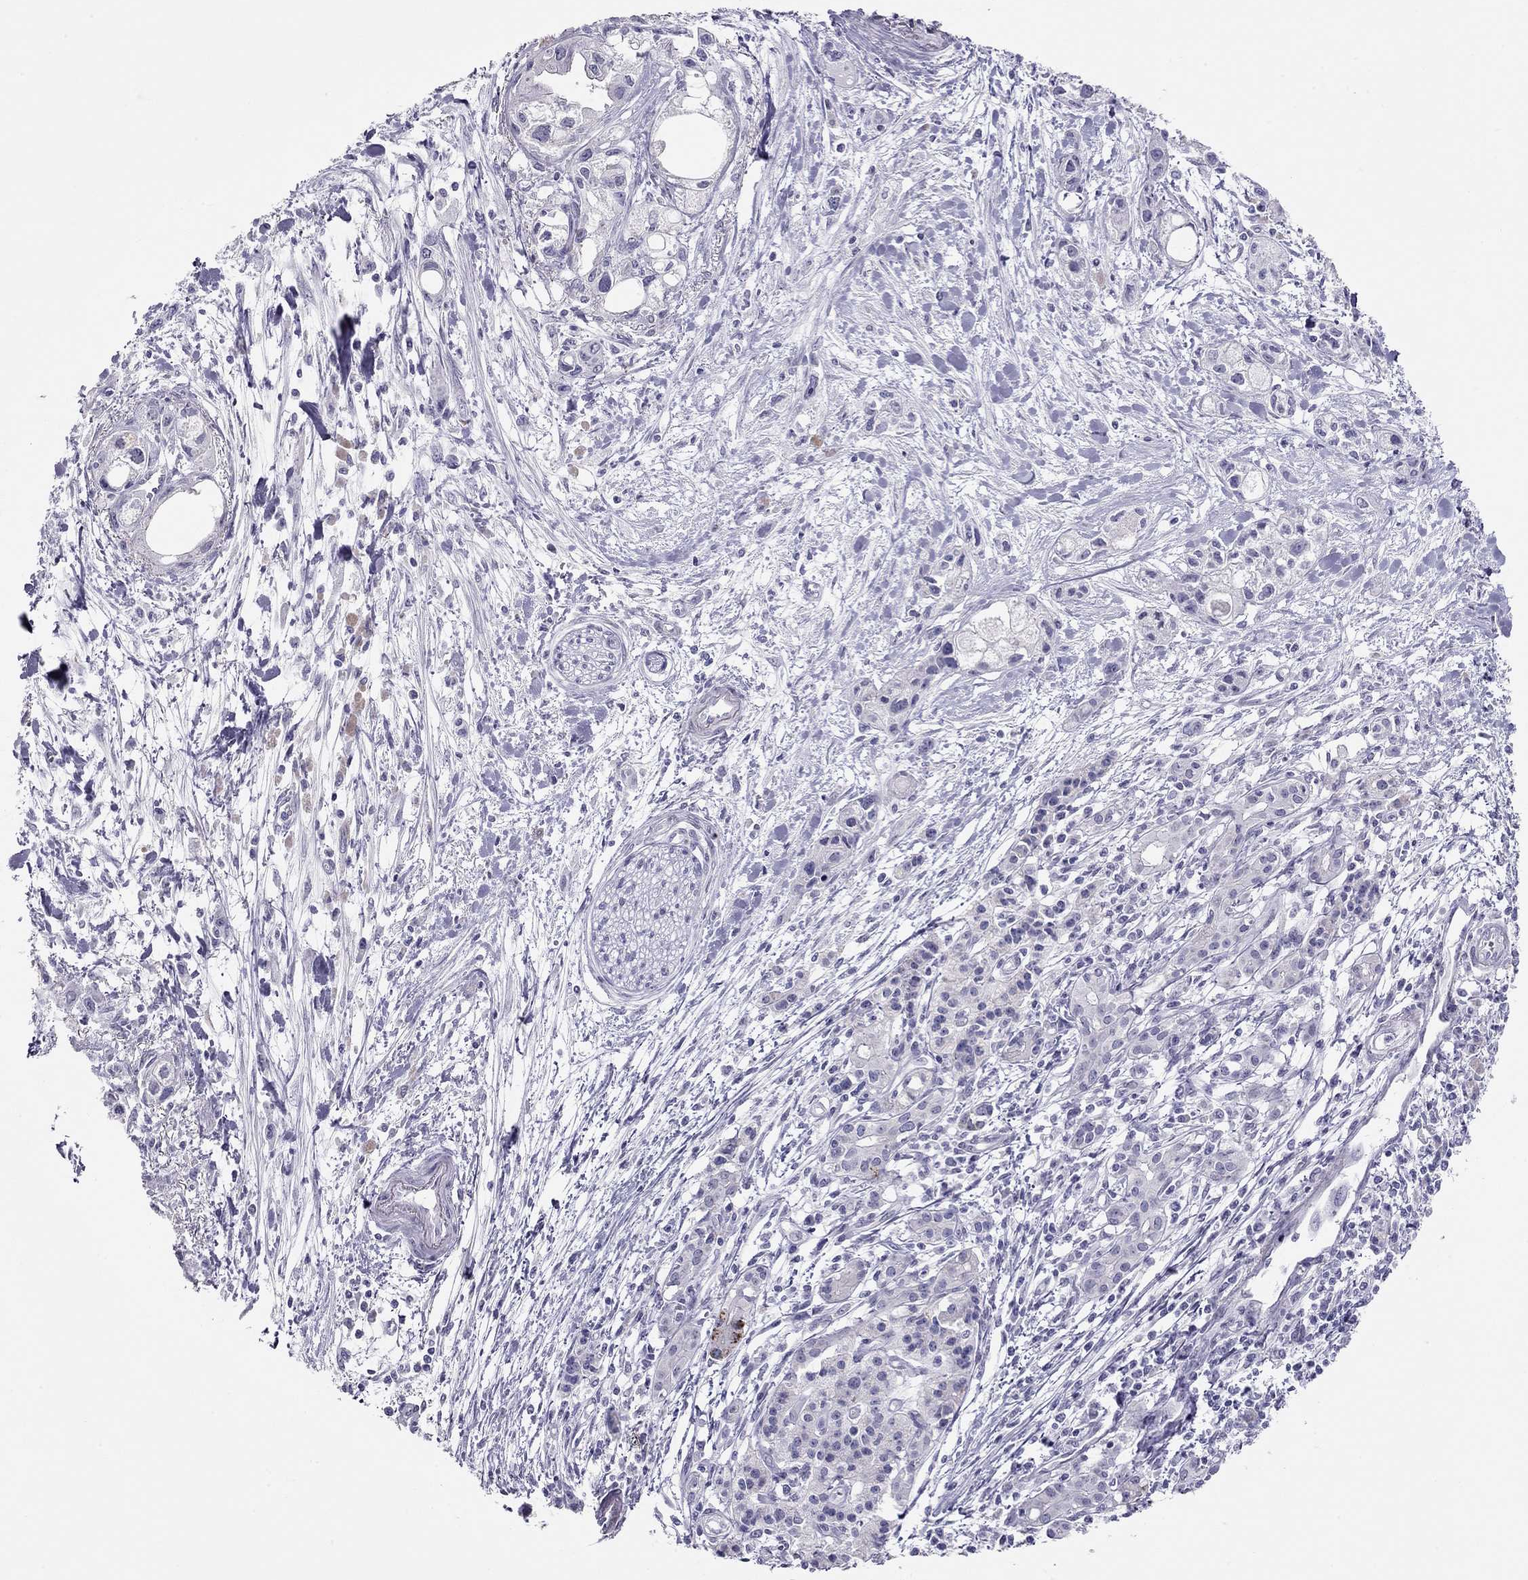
{"staining": {"intensity": "negative", "quantity": "none", "location": "none"}, "tissue": "pancreatic cancer", "cell_type": "Tumor cells", "image_type": "cancer", "snomed": [{"axis": "morphology", "description": "Adenocarcinoma, NOS"}, {"axis": "topography", "description": "Pancreas"}], "caption": "Pancreatic adenocarcinoma was stained to show a protein in brown. There is no significant staining in tumor cells.", "gene": "KCNV2", "patient": {"sex": "female", "age": 61}}